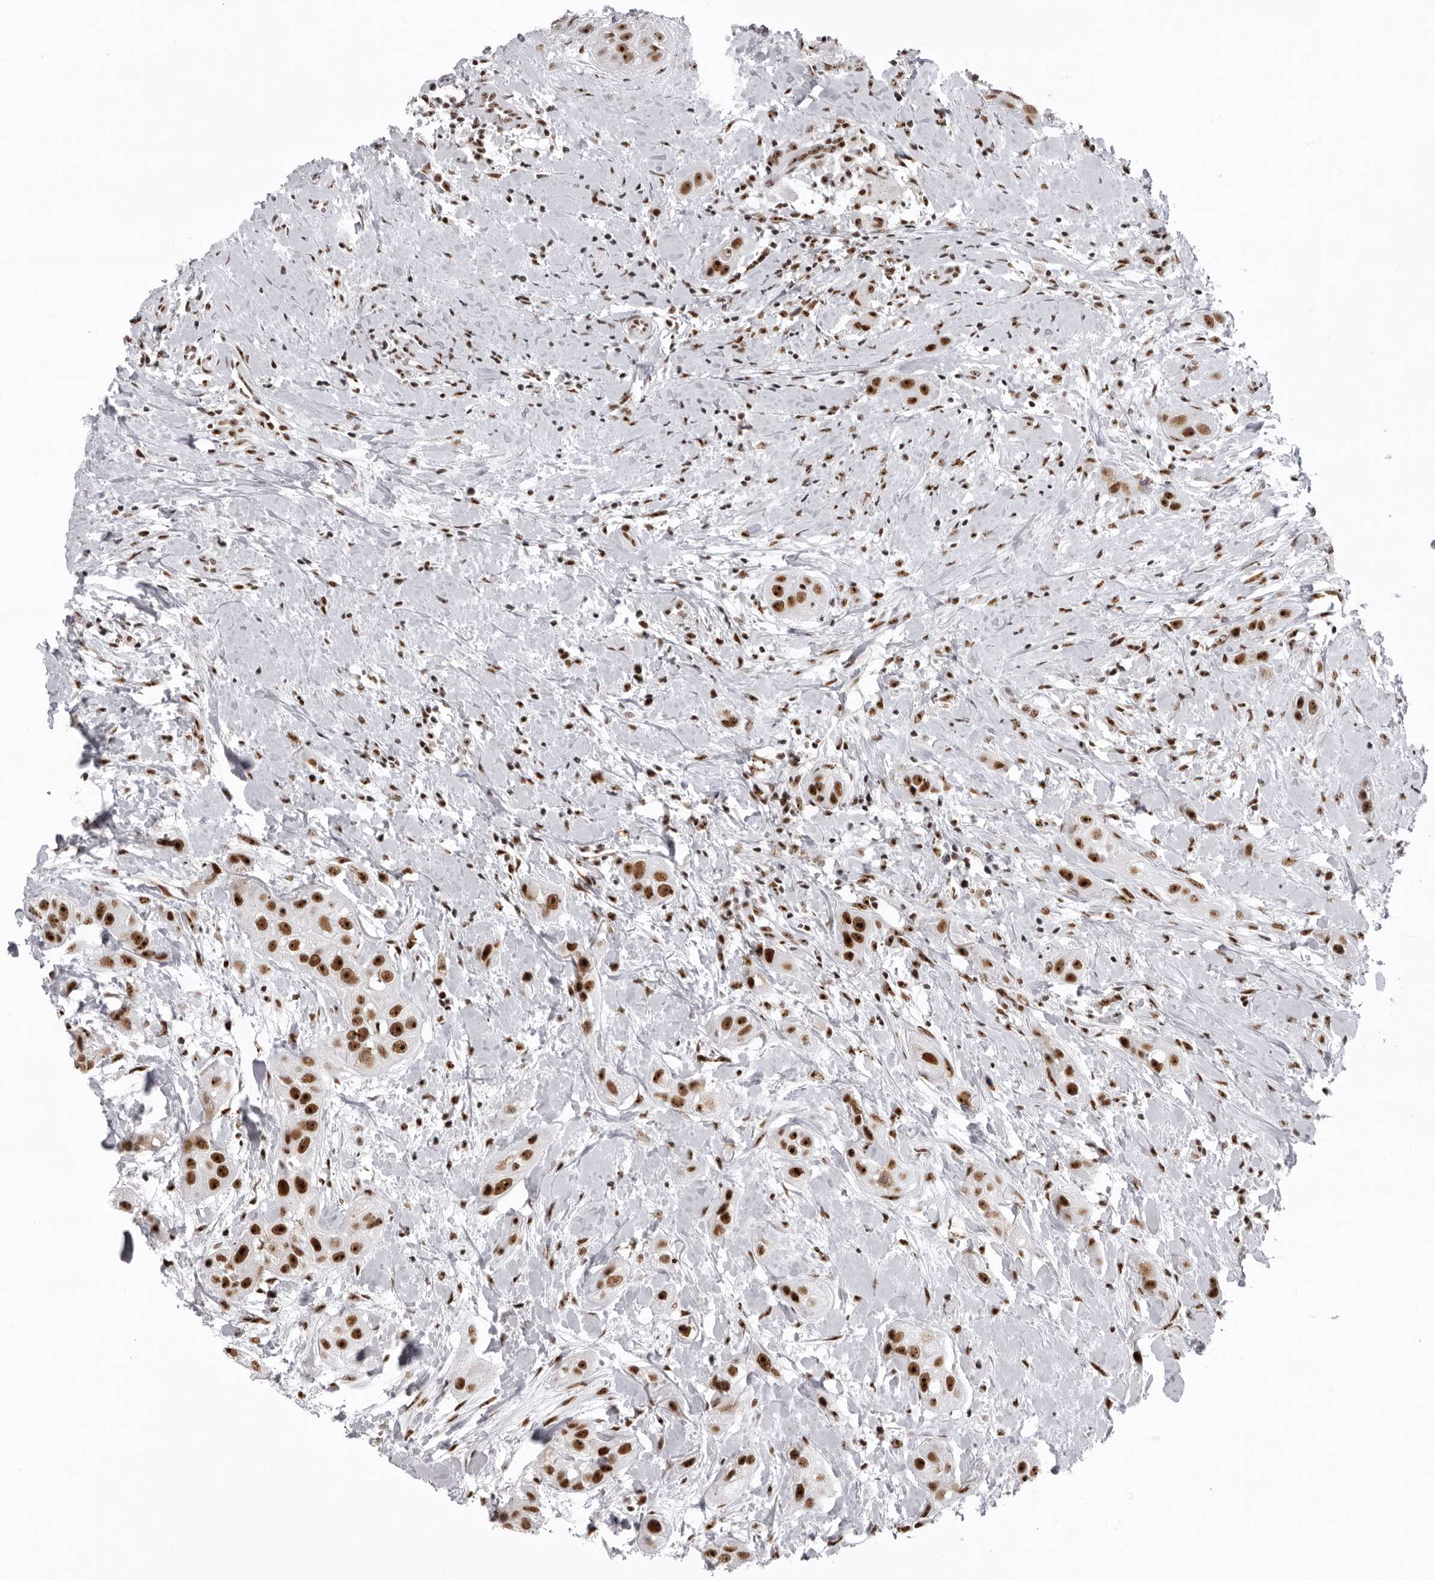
{"staining": {"intensity": "strong", "quantity": ">75%", "location": "nuclear"}, "tissue": "head and neck cancer", "cell_type": "Tumor cells", "image_type": "cancer", "snomed": [{"axis": "morphology", "description": "Normal tissue, NOS"}, {"axis": "morphology", "description": "Squamous cell carcinoma, NOS"}, {"axis": "topography", "description": "Skeletal muscle"}, {"axis": "topography", "description": "Head-Neck"}], "caption": "An IHC histopathology image of tumor tissue is shown. Protein staining in brown labels strong nuclear positivity in squamous cell carcinoma (head and neck) within tumor cells.", "gene": "DHX9", "patient": {"sex": "male", "age": 51}}